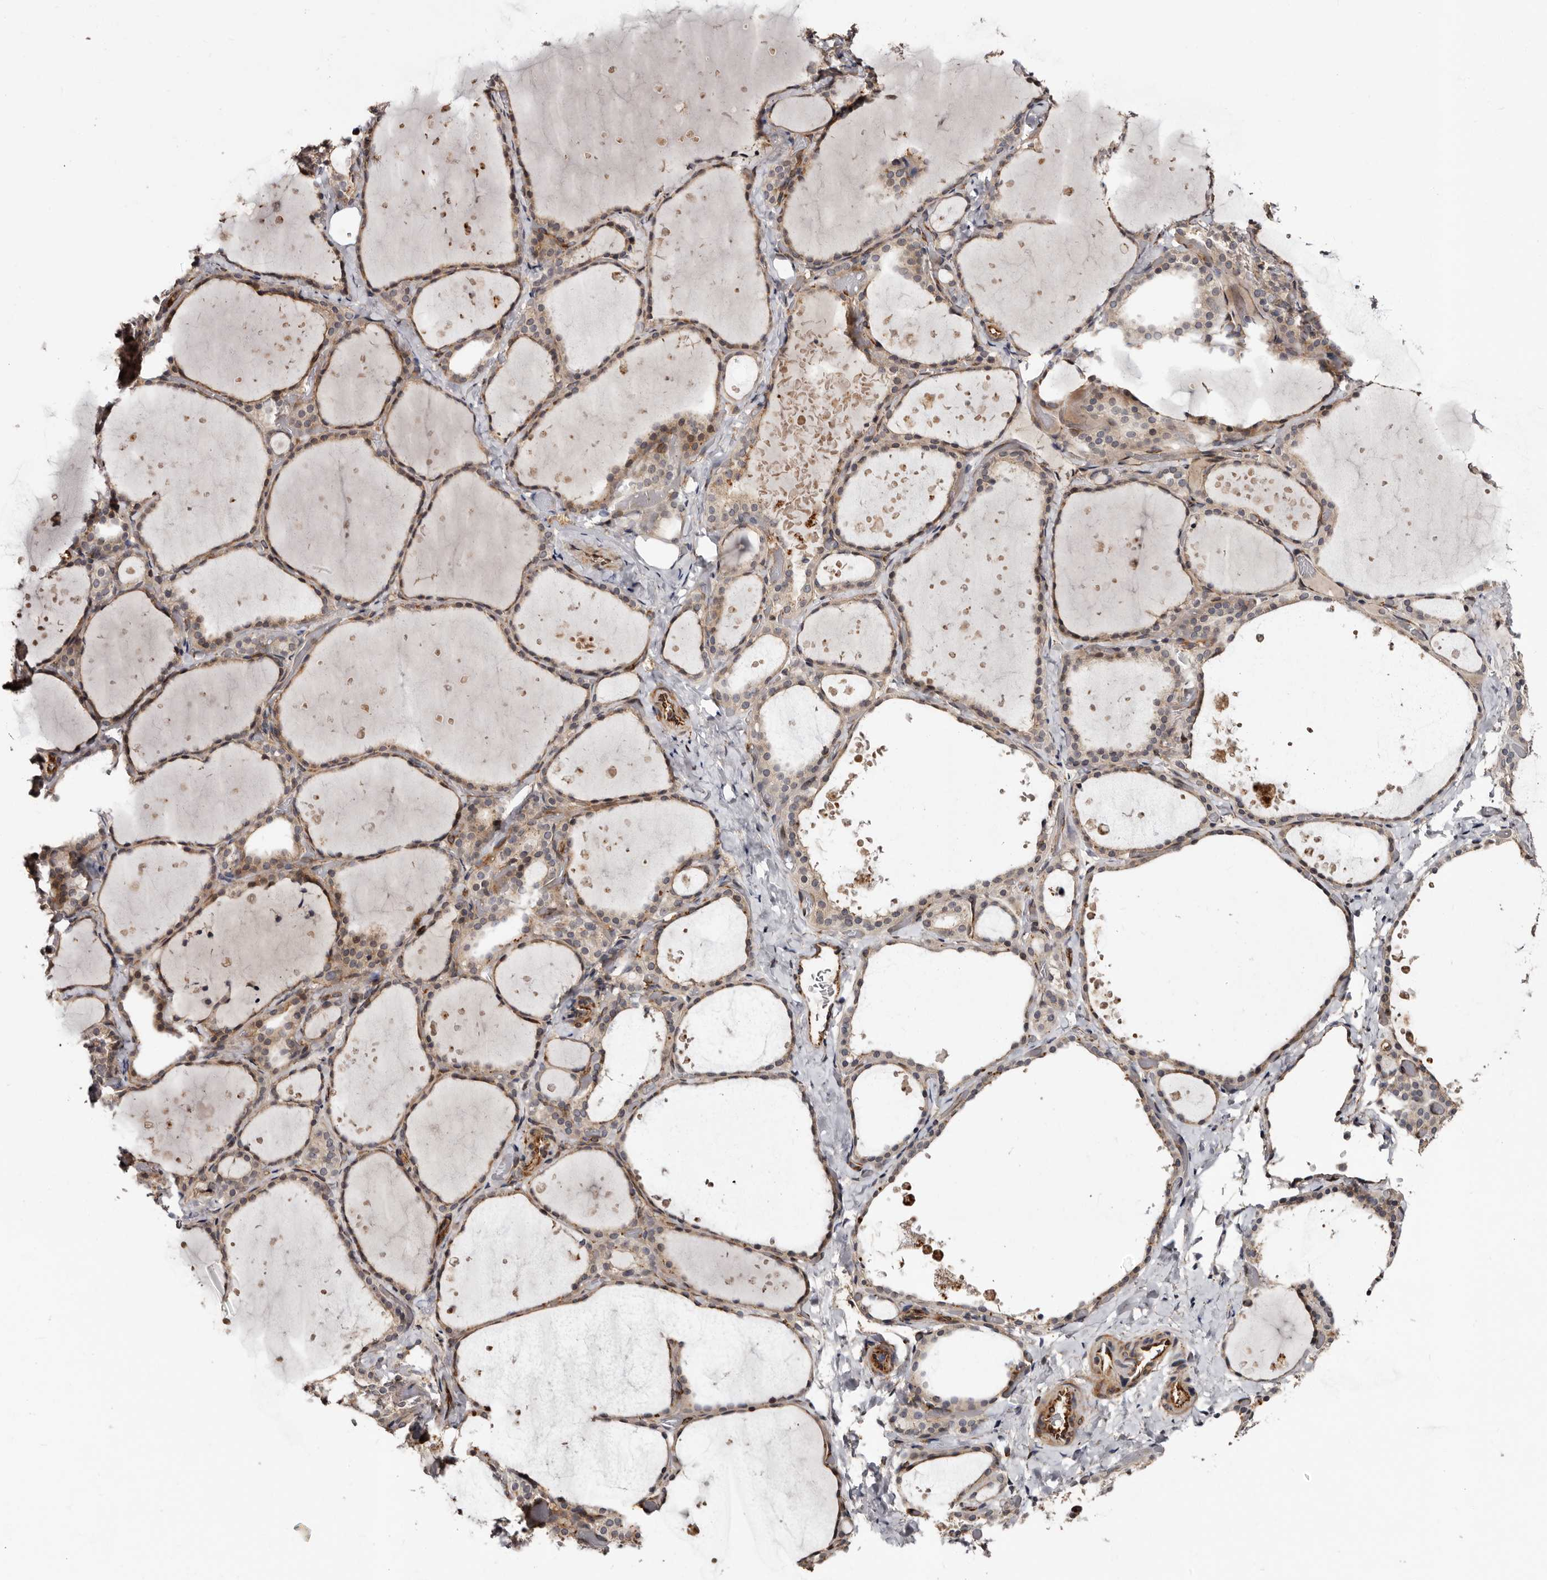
{"staining": {"intensity": "weak", "quantity": ">75%", "location": "cytoplasmic/membranous"}, "tissue": "thyroid gland", "cell_type": "Glandular cells", "image_type": "normal", "snomed": [{"axis": "morphology", "description": "Normal tissue, NOS"}, {"axis": "topography", "description": "Thyroid gland"}], "caption": "Weak cytoplasmic/membranous expression is present in about >75% of glandular cells in unremarkable thyroid gland.", "gene": "TBC1D22B", "patient": {"sex": "female", "age": 44}}